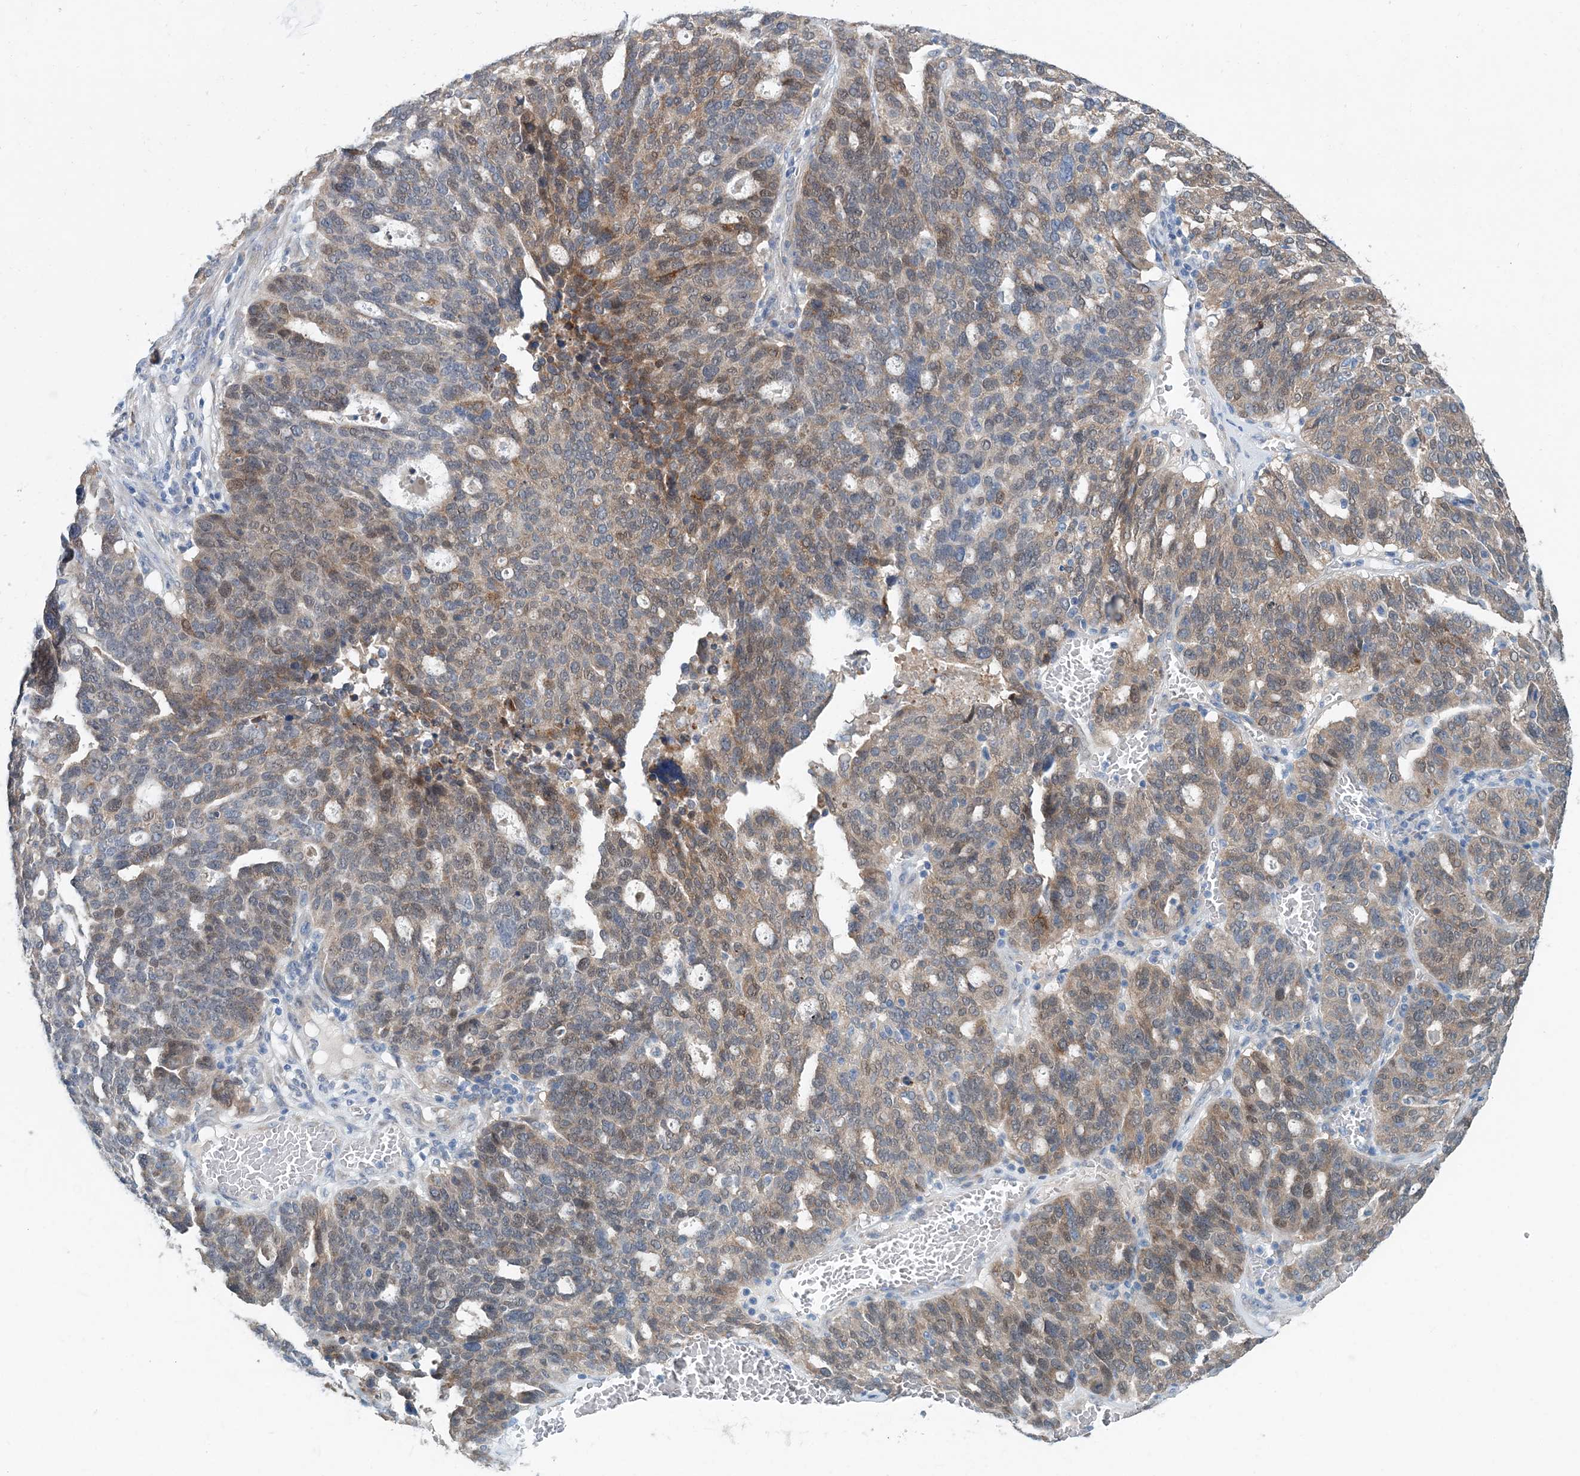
{"staining": {"intensity": "weak", "quantity": ">75%", "location": "cytoplasmic/membranous"}, "tissue": "ovarian cancer", "cell_type": "Tumor cells", "image_type": "cancer", "snomed": [{"axis": "morphology", "description": "Cystadenocarcinoma, serous, NOS"}, {"axis": "topography", "description": "Ovary"}], "caption": "Immunohistochemical staining of serous cystadenocarcinoma (ovarian) reveals low levels of weak cytoplasmic/membranous expression in approximately >75% of tumor cells.", "gene": "PFN2", "patient": {"sex": "female", "age": 59}}